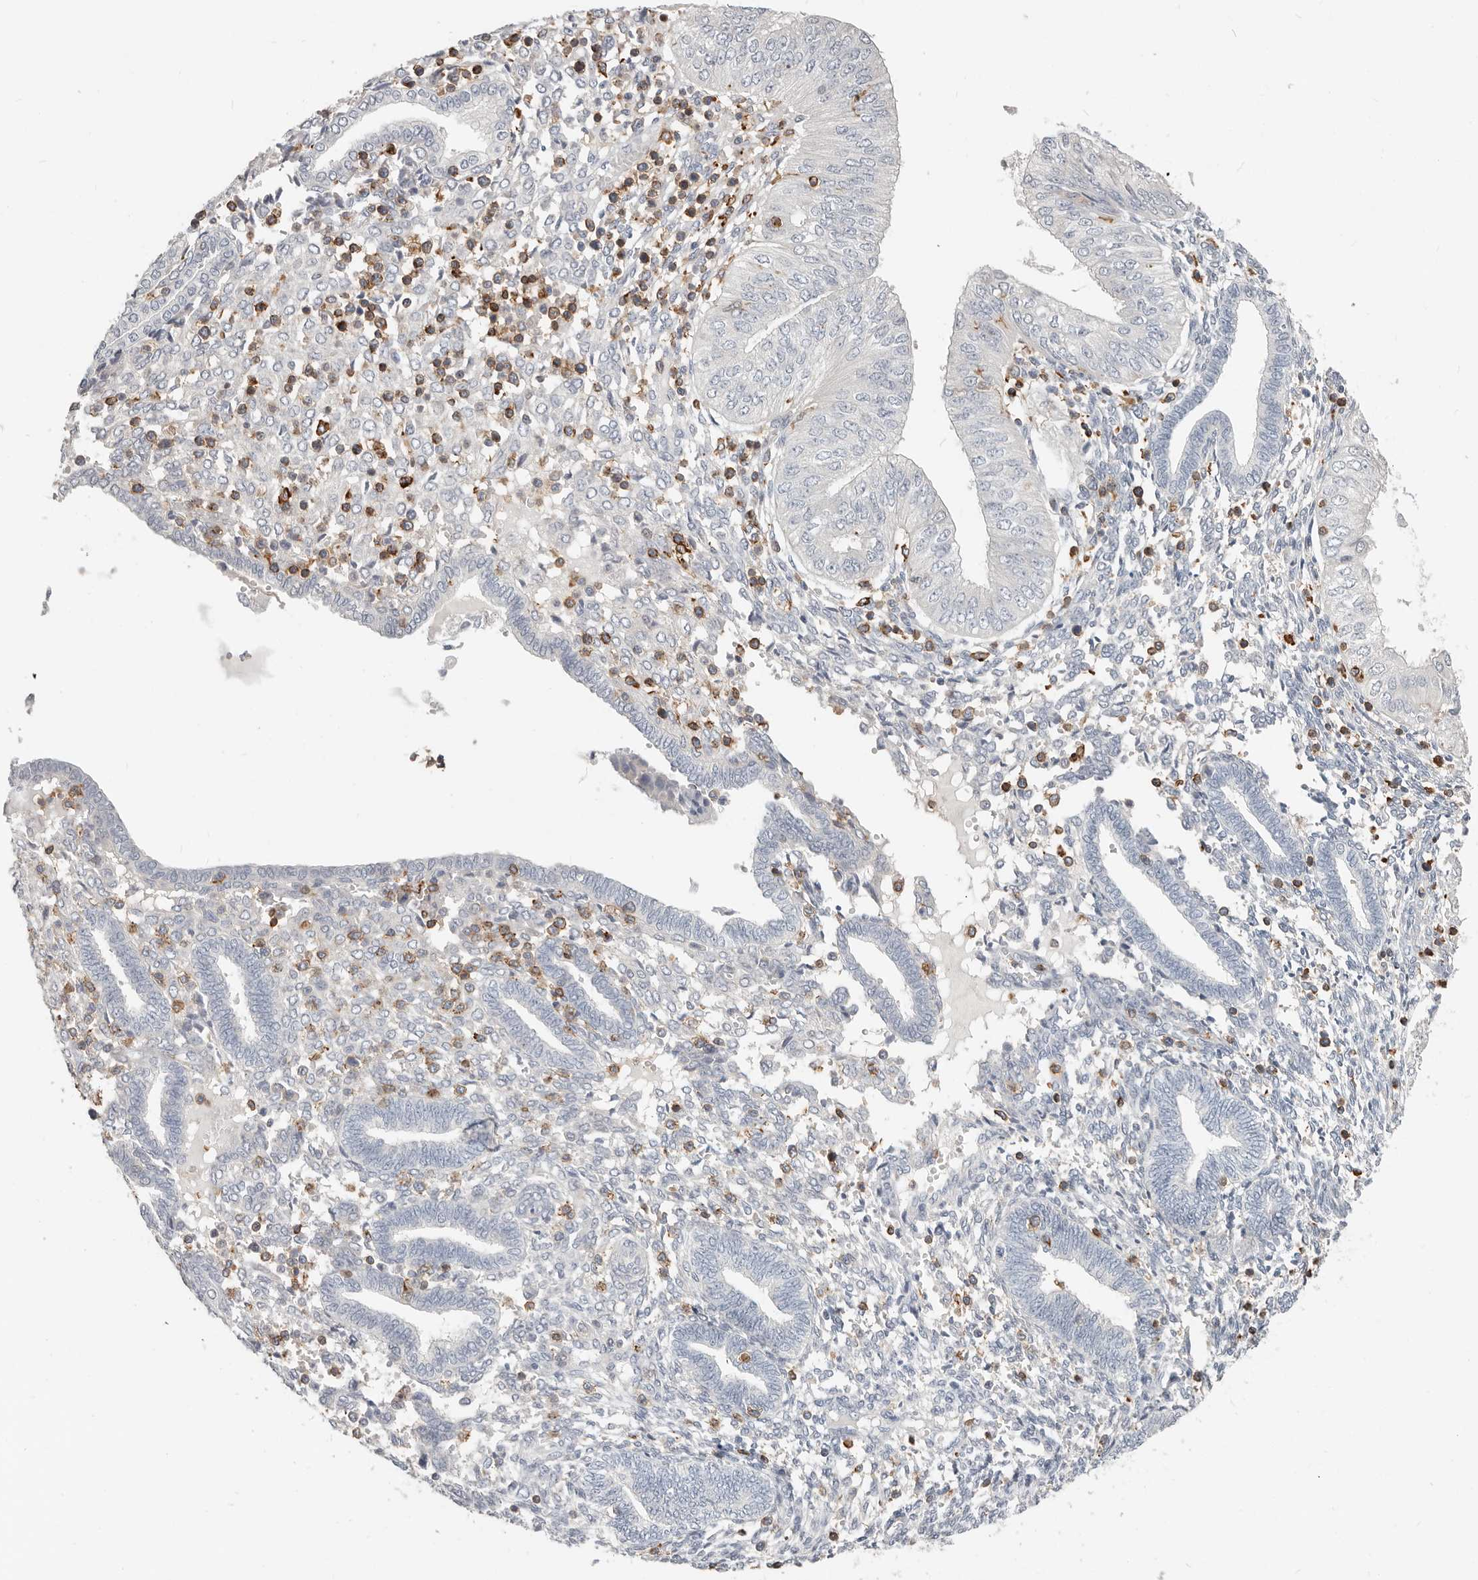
{"staining": {"intensity": "negative", "quantity": "none", "location": "none"}, "tissue": "endometrial cancer", "cell_type": "Tumor cells", "image_type": "cancer", "snomed": [{"axis": "morphology", "description": "Normal tissue, NOS"}, {"axis": "morphology", "description": "Adenocarcinoma, NOS"}, {"axis": "topography", "description": "Endometrium"}], "caption": "DAB immunohistochemical staining of human endometrial adenocarcinoma shows no significant staining in tumor cells.", "gene": "TMEM63B", "patient": {"sex": "female", "age": 53}}